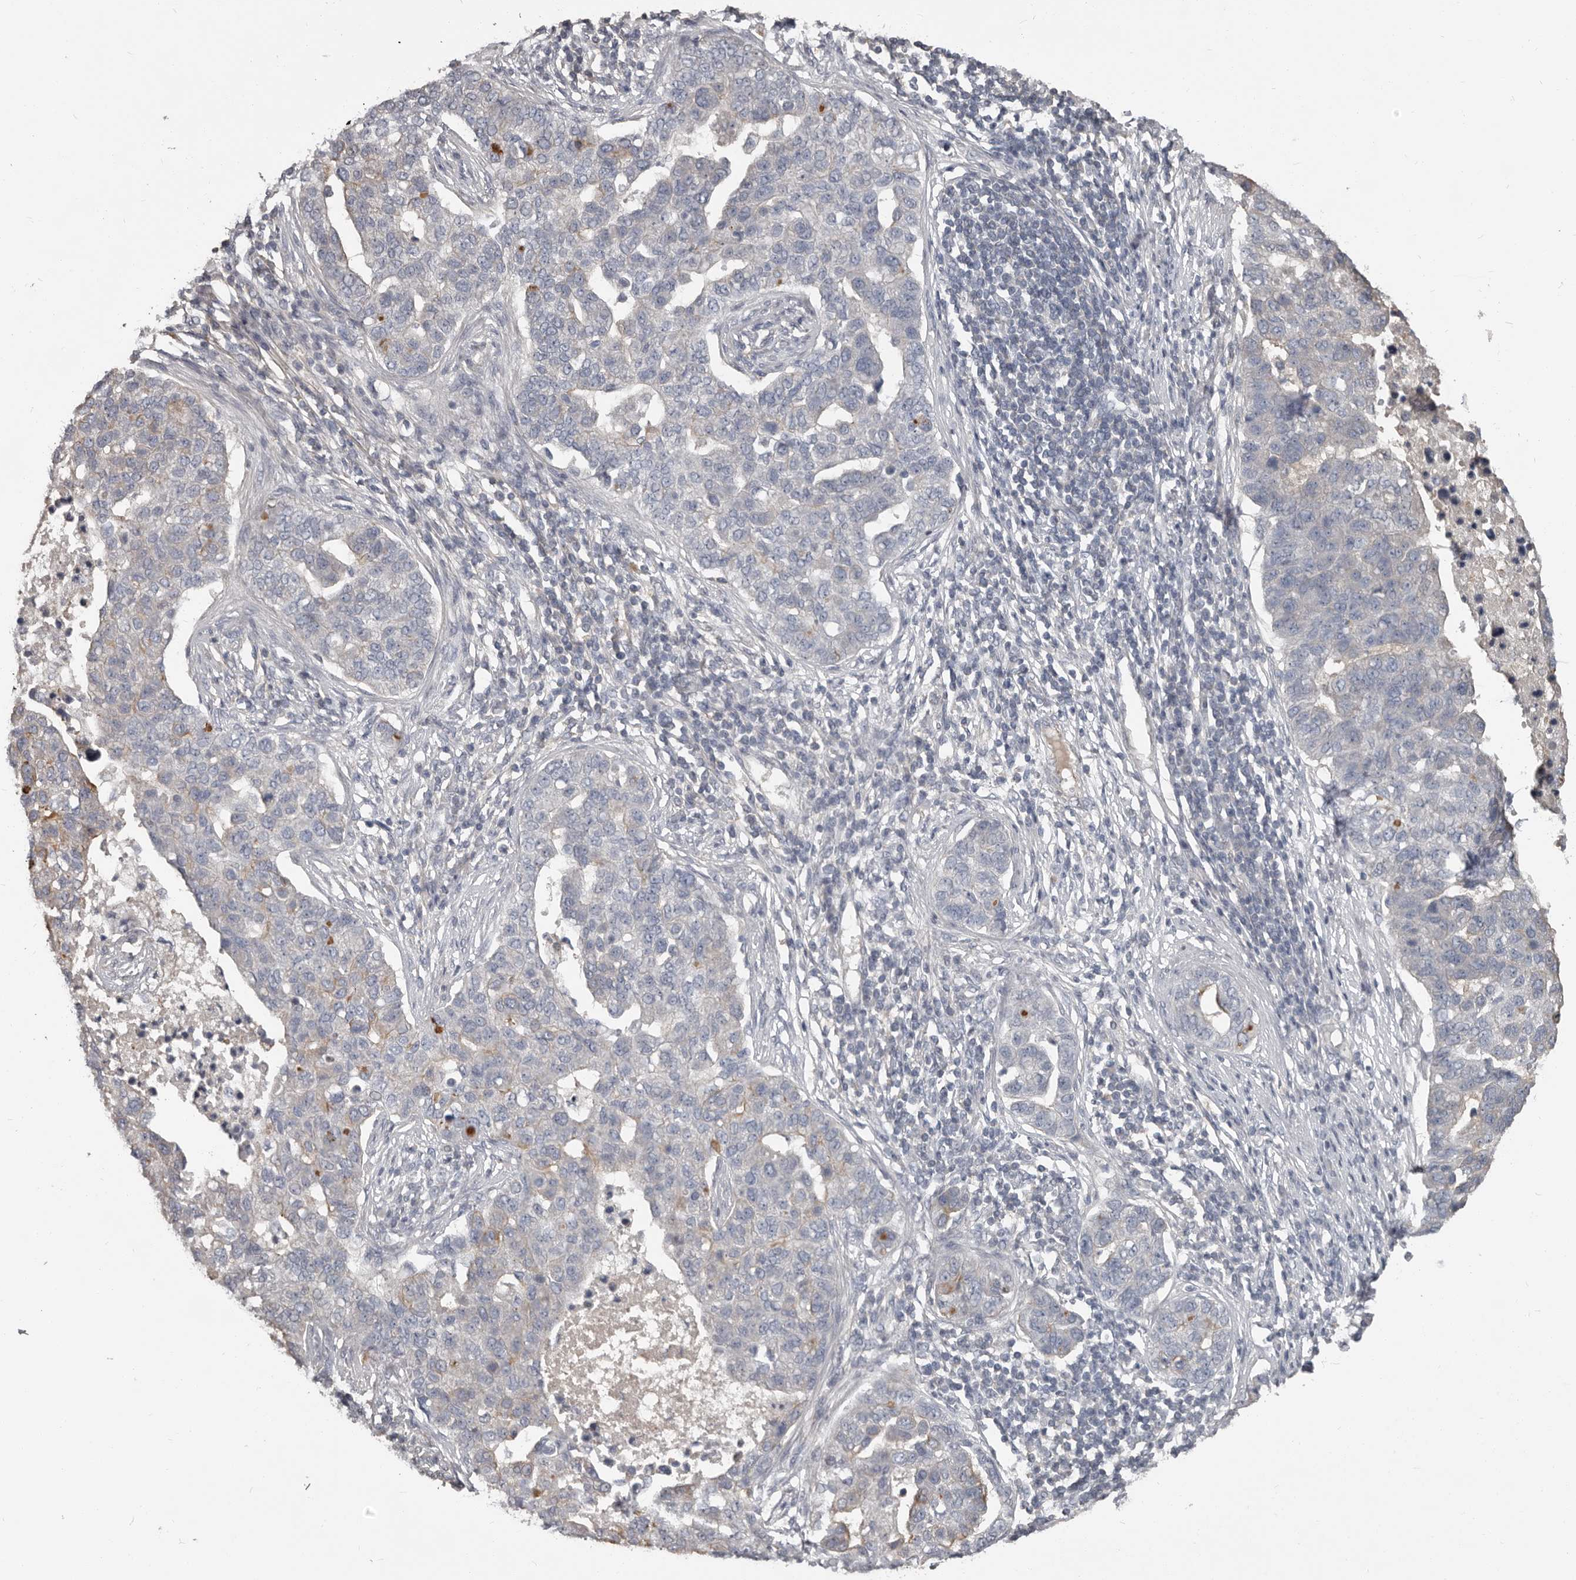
{"staining": {"intensity": "negative", "quantity": "none", "location": "none"}, "tissue": "pancreatic cancer", "cell_type": "Tumor cells", "image_type": "cancer", "snomed": [{"axis": "morphology", "description": "Adenocarcinoma, NOS"}, {"axis": "topography", "description": "Pancreas"}], "caption": "Tumor cells show no significant protein positivity in pancreatic adenocarcinoma.", "gene": "CA6", "patient": {"sex": "female", "age": 61}}